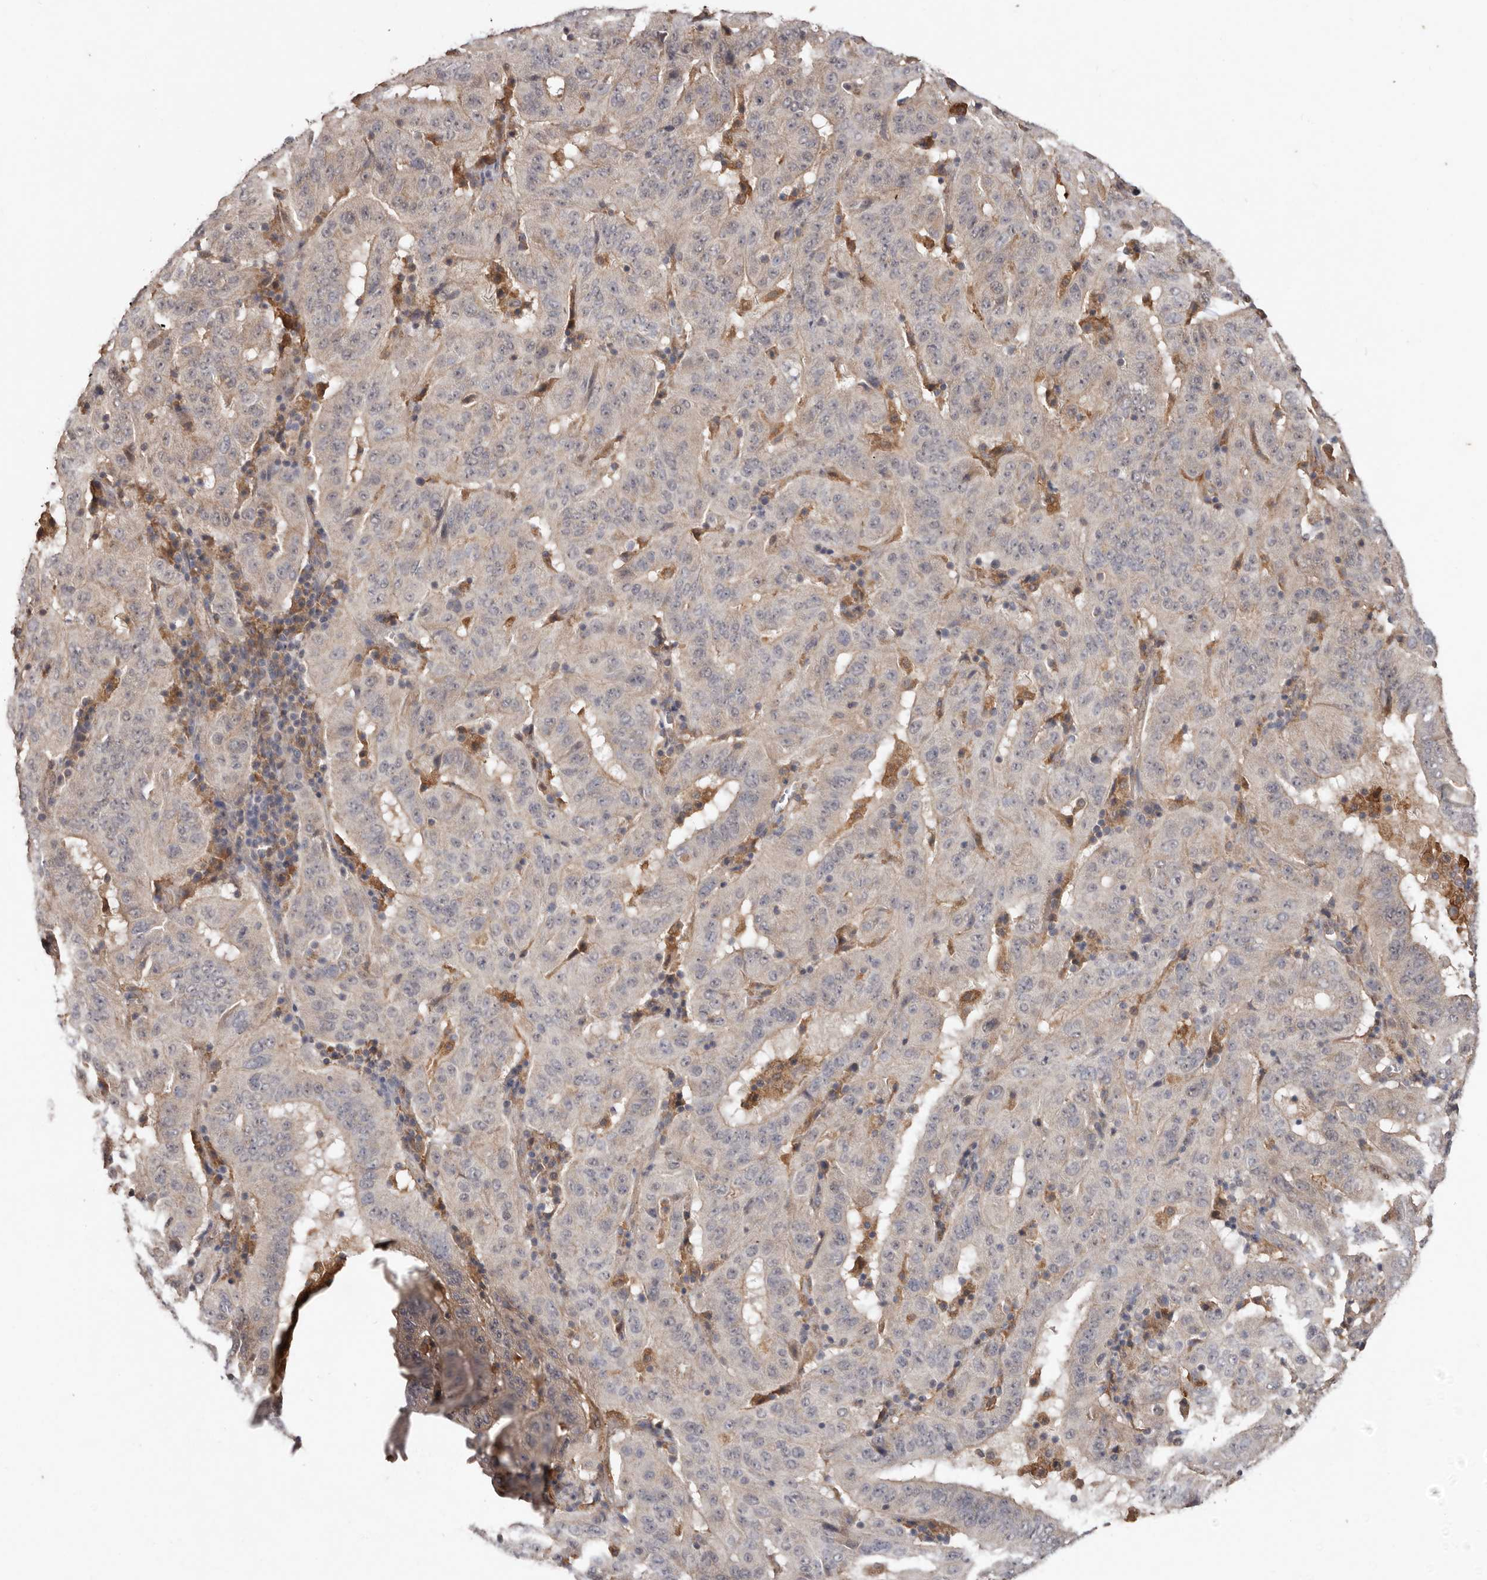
{"staining": {"intensity": "weak", "quantity": "25%-75%", "location": "cytoplasmic/membranous"}, "tissue": "pancreatic cancer", "cell_type": "Tumor cells", "image_type": "cancer", "snomed": [{"axis": "morphology", "description": "Adenocarcinoma, NOS"}, {"axis": "topography", "description": "Pancreas"}], "caption": "Human adenocarcinoma (pancreatic) stained for a protein (brown) displays weak cytoplasmic/membranous positive staining in about 25%-75% of tumor cells.", "gene": "RSPO2", "patient": {"sex": "male", "age": 63}}